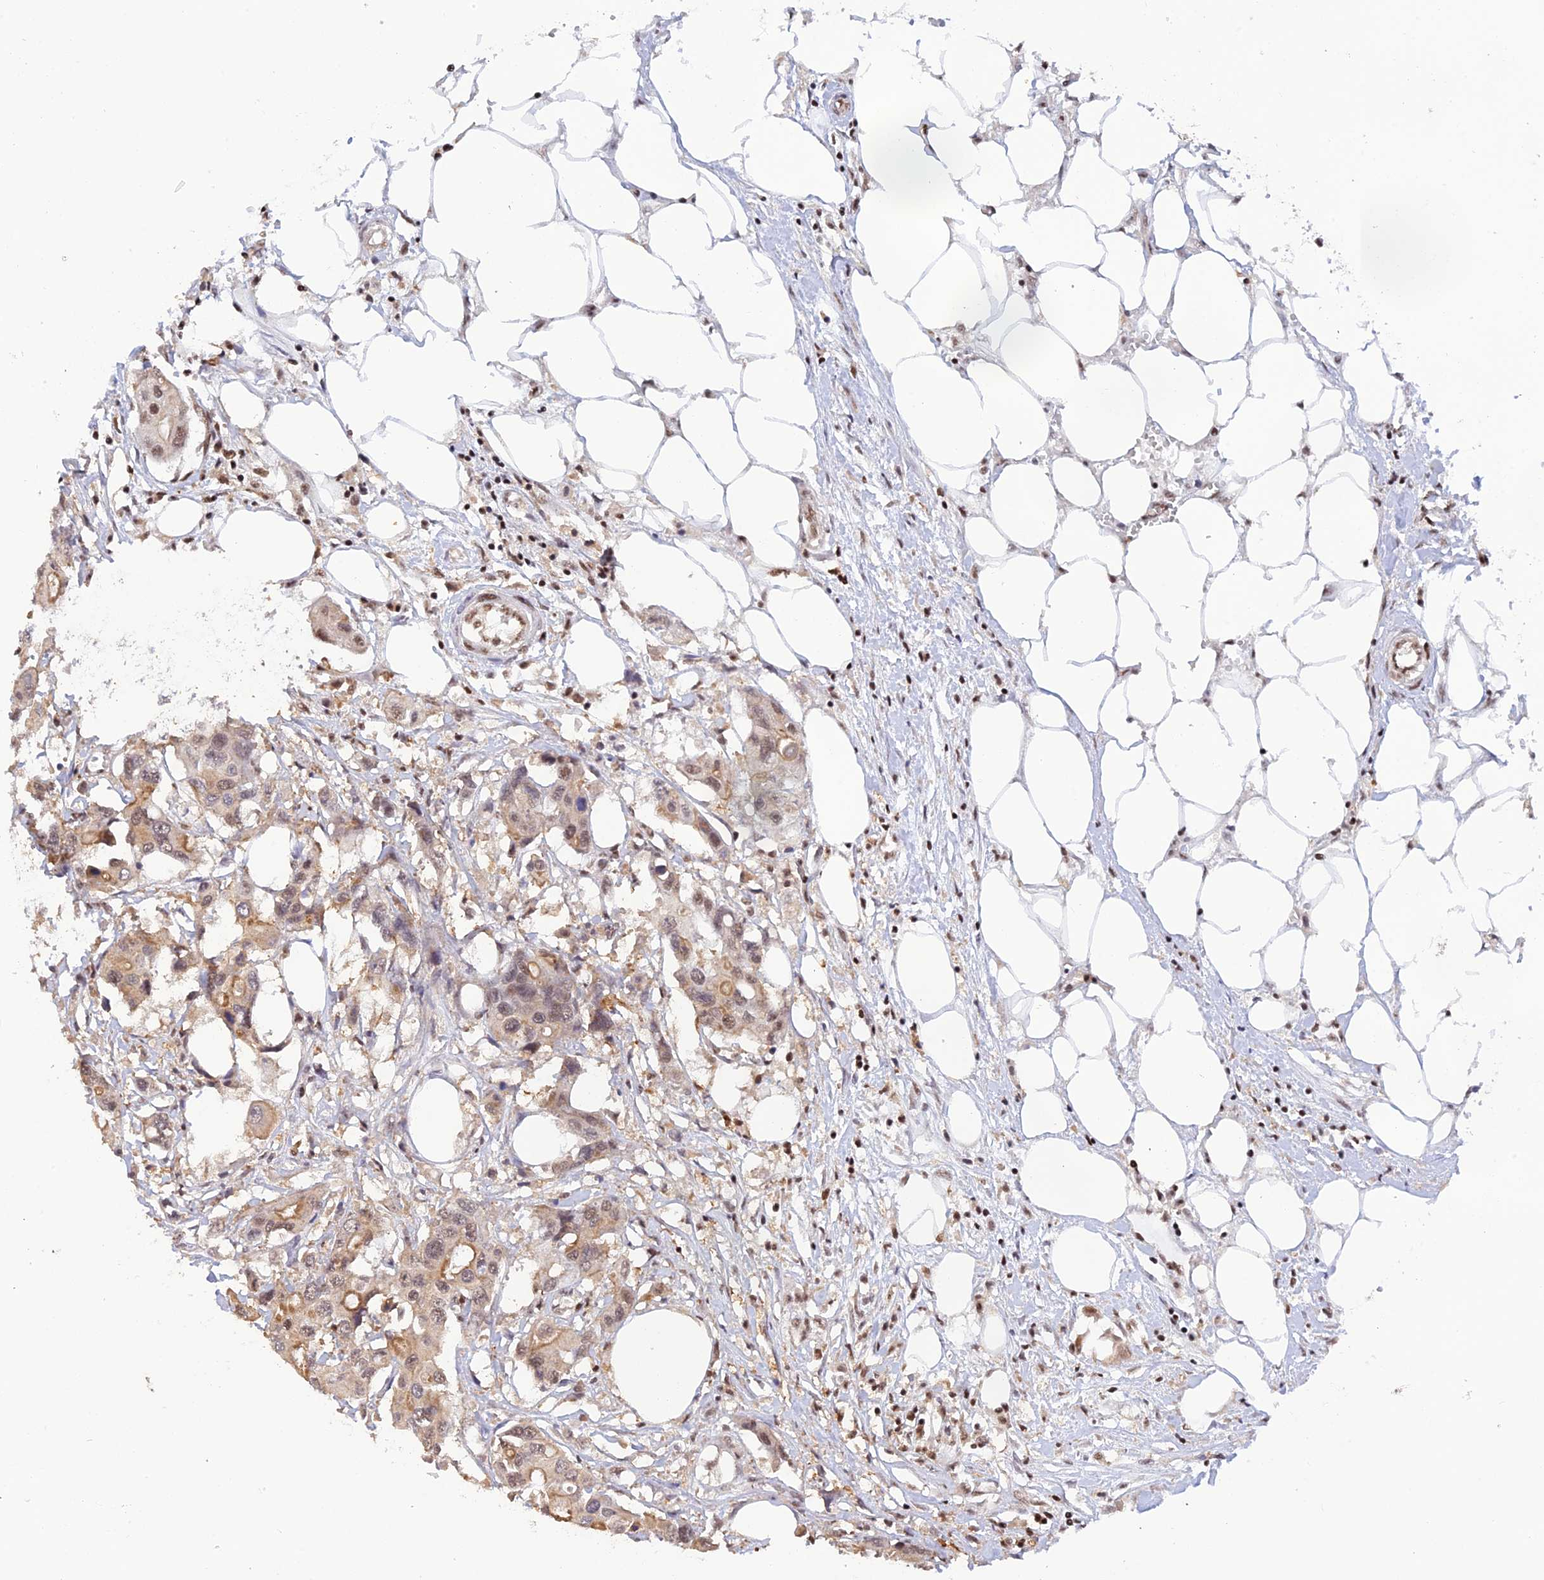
{"staining": {"intensity": "weak", "quantity": ">75%", "location": "cytoplasmic/membranous,nuclear"}, "tissue": "colorectal cancer", "cell_type": "Tumor cells", "image_type": "cancer", "snomed": [{"axis": "morphology", "description": "Adenocarcinoma, NOS"}, {"axis": "topography", "description": "Colon"}], "caption": "Immunohistochemistry (IHC) of human colorectal adenocarcinoma shows low levels of weak cytoplasmic/membranous and nuclear positivity in approximately >75% of tumor cells. The staining was performed using DAB (3,3'-diaminobenzidine), with brown indicating positive protein expression. Nuclei are stained blue with hematoxylin.", "gene": "THAP11", "patient": {"sex": "male", "age": 77}}